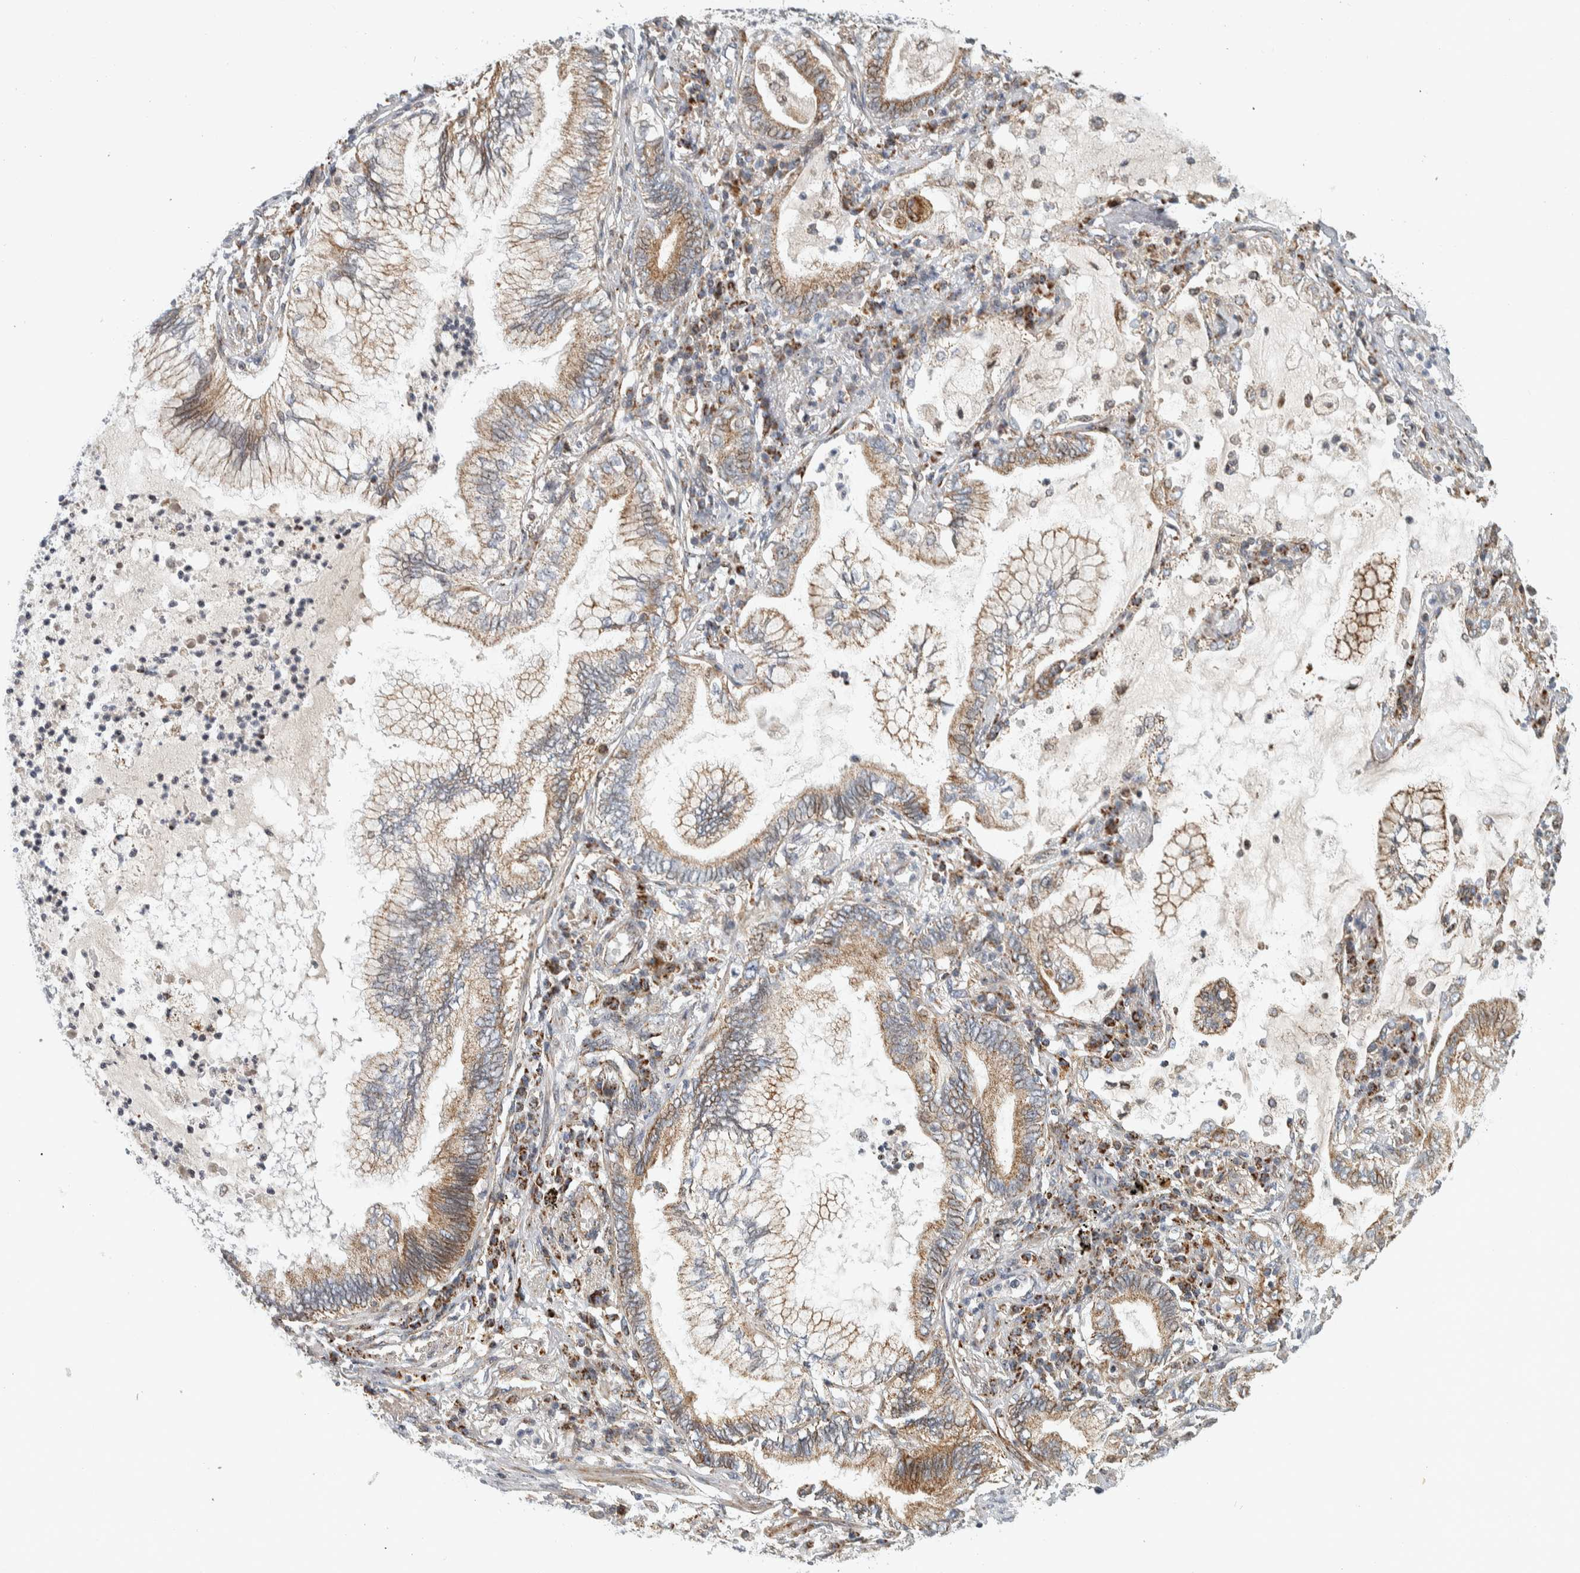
{"staining": {"intensity": "moderate", "quantity": ">75%", "location": "cytoplasmic/membranous"}, "tissue": "lung cancer", "cell_type": "Tumor cells", "image_type": "cancer", "snomed": [{"axis": "morphology", "description": "Normal tissue, NOS"}, {"axis": "morphology", "description": "Adenocarcinoma, NOS"}, {"axis": "topography", "description": "Bronchus"}, {"axis": "topography", "description": "Lung"}], "caption": "Lung cancer stained with a brown dye reveals moderate cytoplasmic/membranous positive expression in approximately >75% of tumor cells.", "gene": "AFP", "patient": {"sex": "female", "age": 70}}